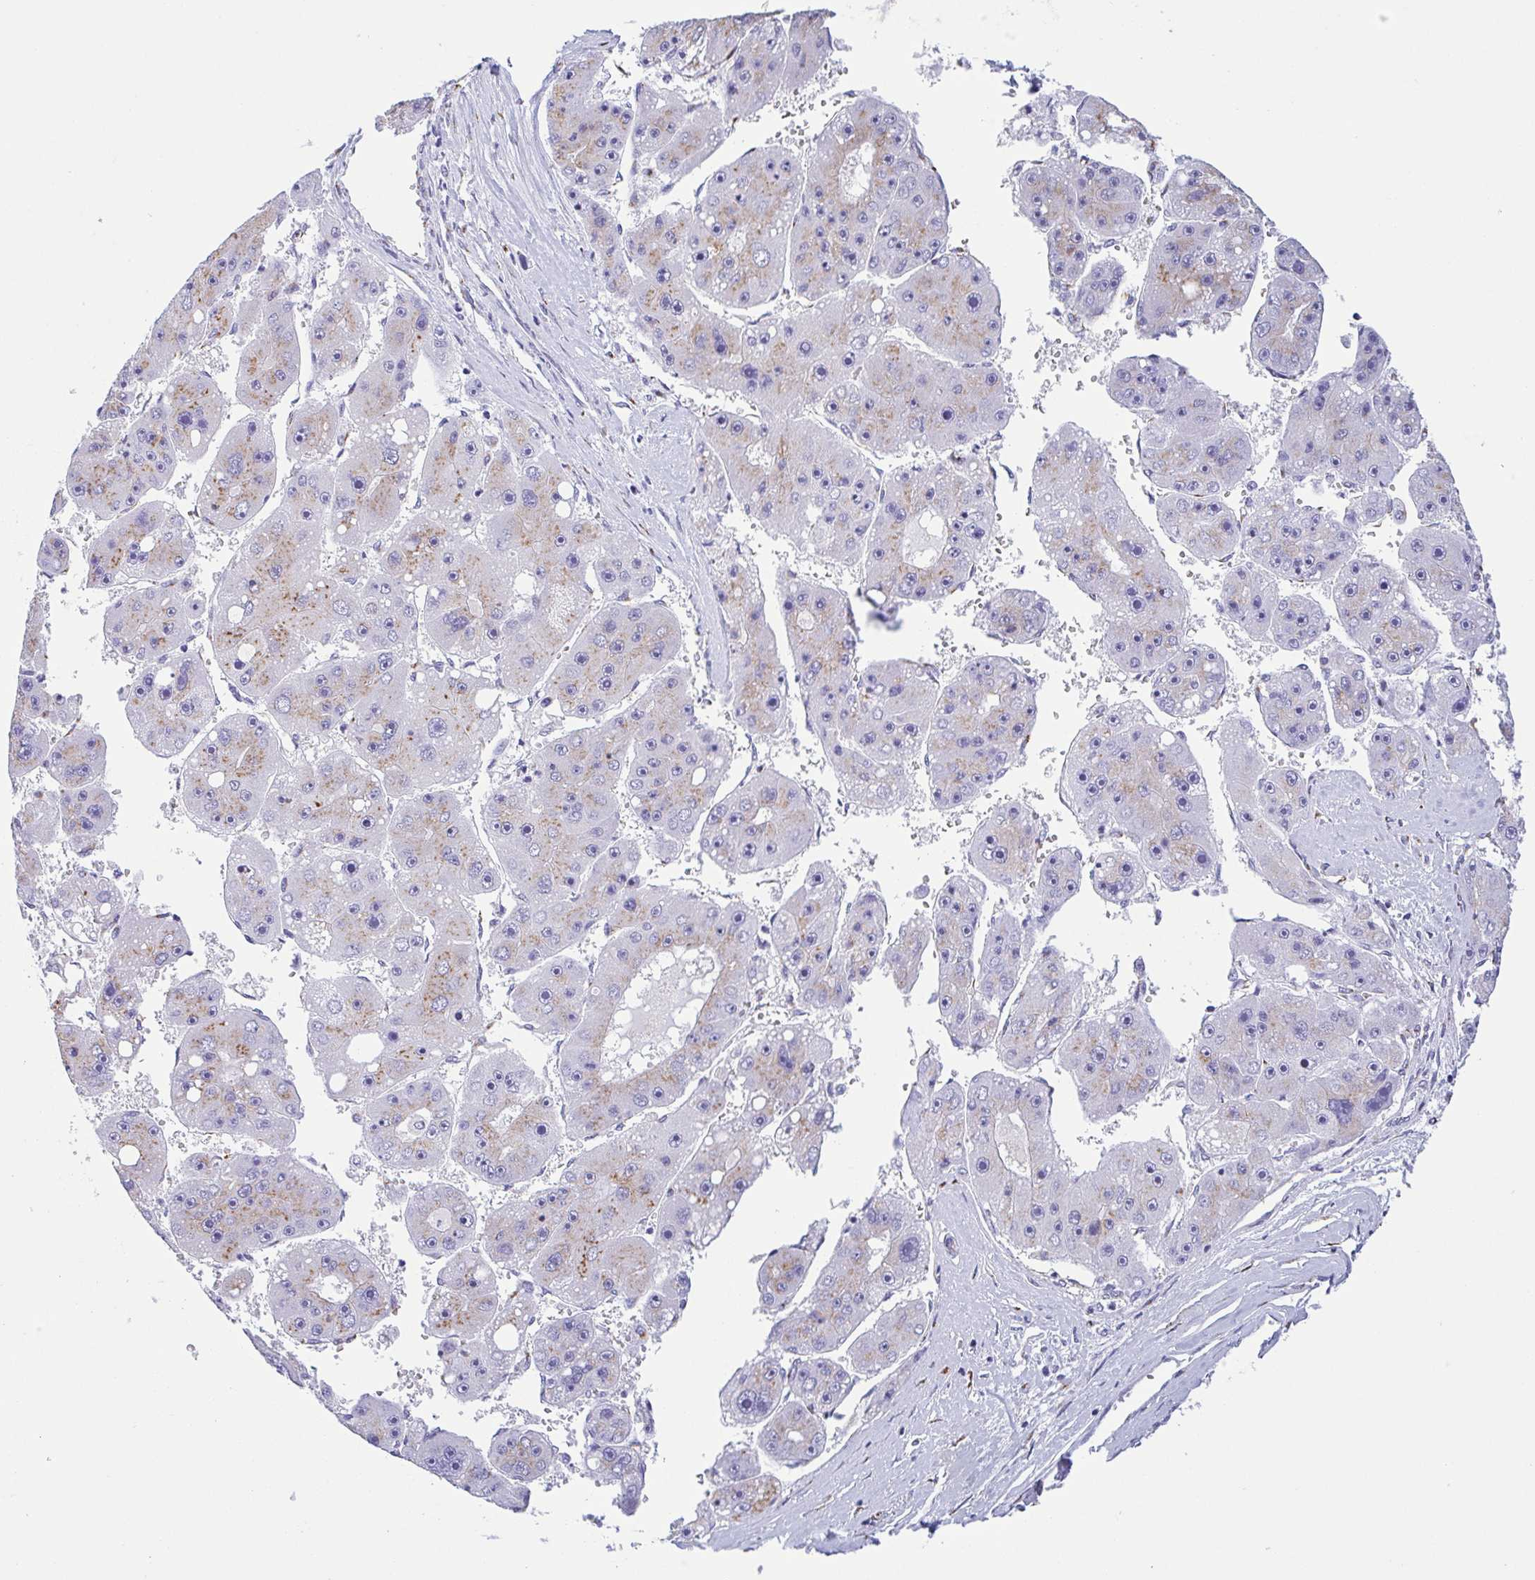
{"staining": {"intensity": "weak", "quantity": "<25%", "location": "cytoplasmic/membranous"}, "tissue": "liver cancer", "cell_type": "Tumor cells", "image_type": "cancer", "snomed": [{"axis": "morphology", "description": "Carcinoma, Hepatocellular, NOS"}, {"axis": "topography", "description": "Liver"}], "caption": "Tumor cells are negative for brown protein staining in liver cancer.", "gene": "SULT1B1", "patient": {"sex": "female", "age": 61}}